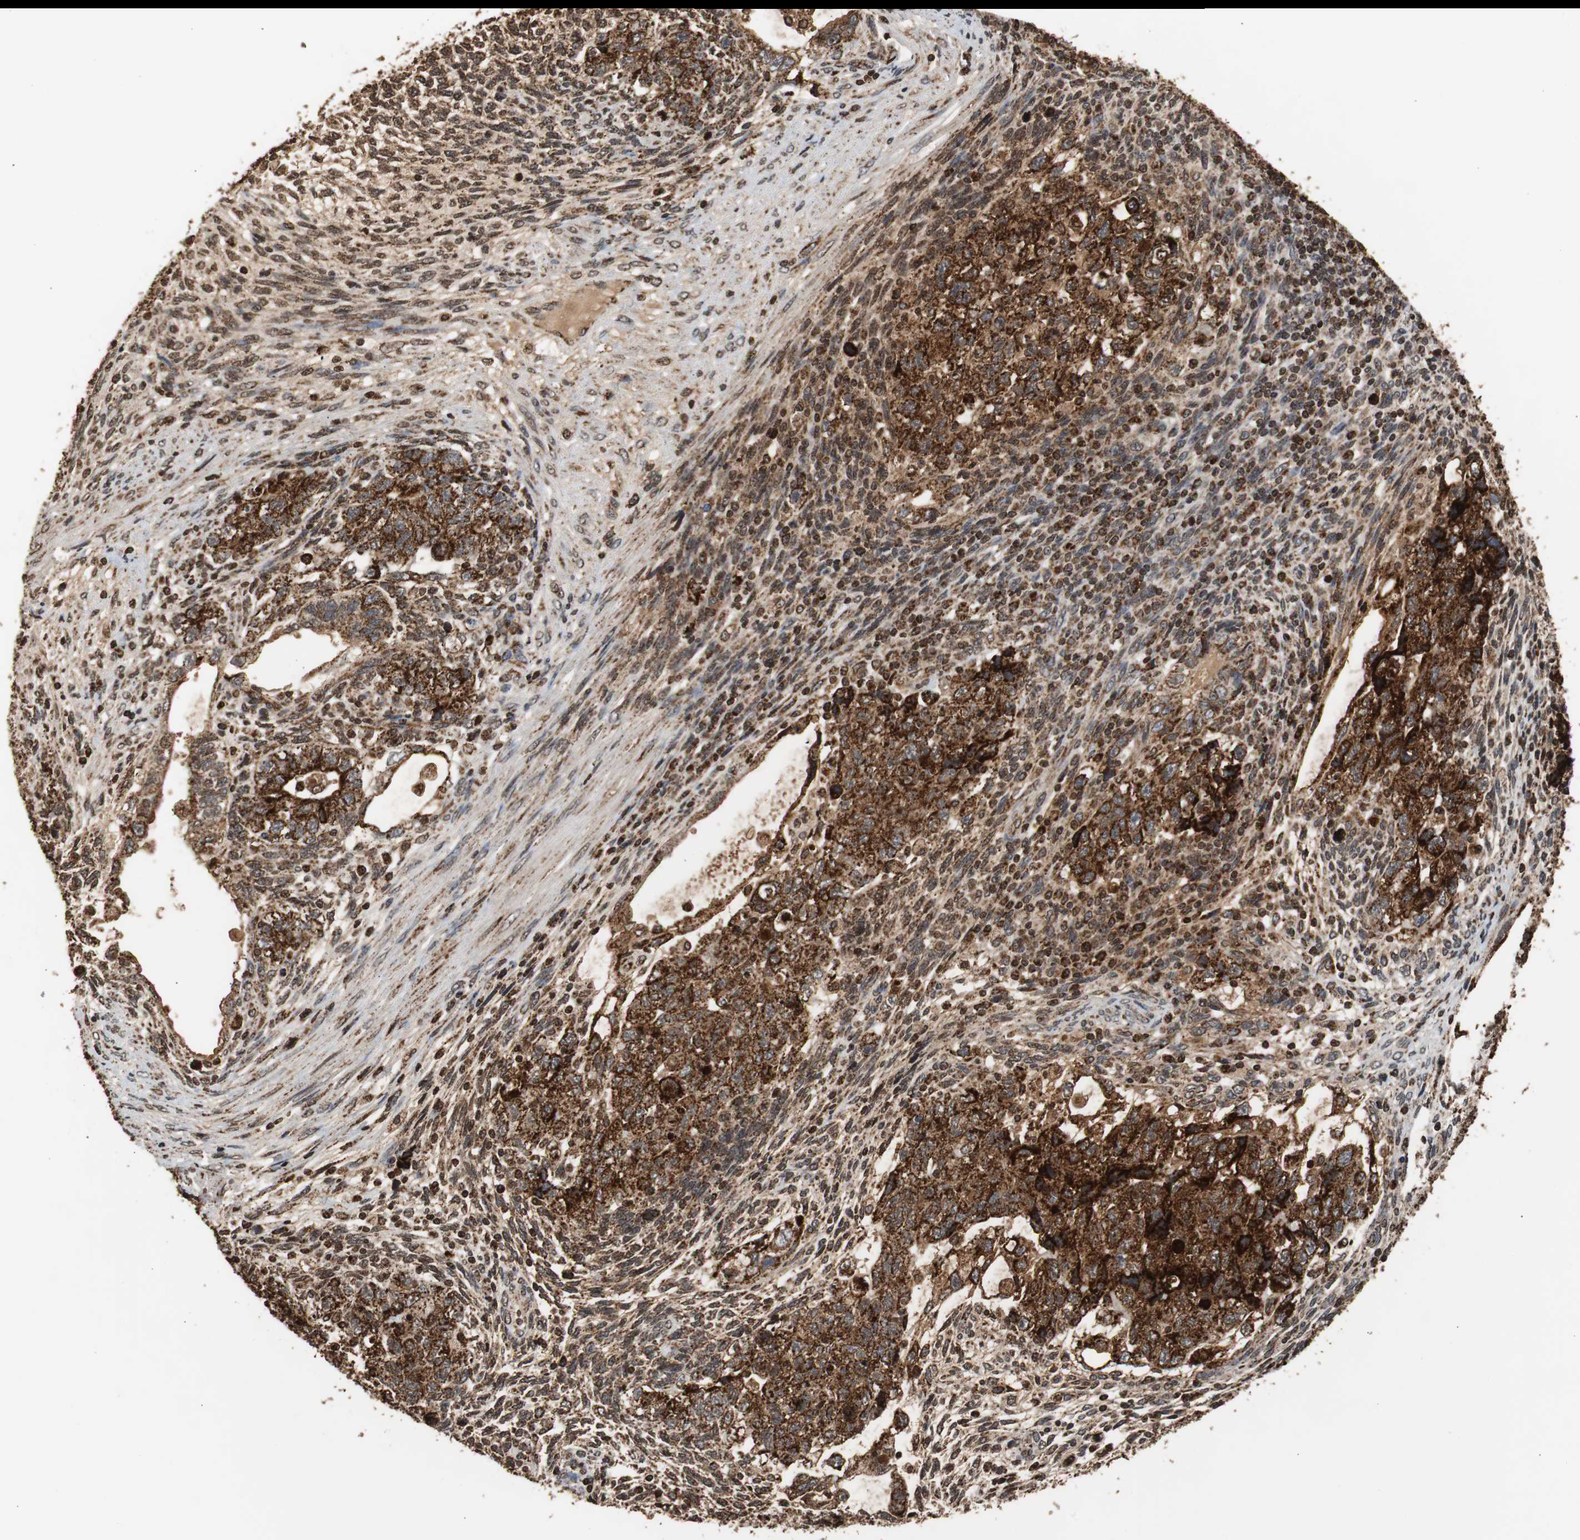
{"staining": {"intensity": "strong", "quantity": ">75%", "location": "cytoplasmic/membranous"}, "tissue": "testis cancer", "cell_type": "Tumor cells", "image_type": "cancer", "snomed": [{"axis": "morphology", "description": "Normal tissue, NOS"}, {"axis": "morphology", "description": "Carcinoma, Embryonal, NOS"}, {"axis": "topography", "description": "Testis"}], "caption": "About >75% of tumor cells in testis embryonal carcinoma reveal strong cytoplasmic/membranous protein positivity as visualized by brown immunohistochemical staining.", "gene": "HSPA9", "patient": {"sex": "male", "age": 36}}